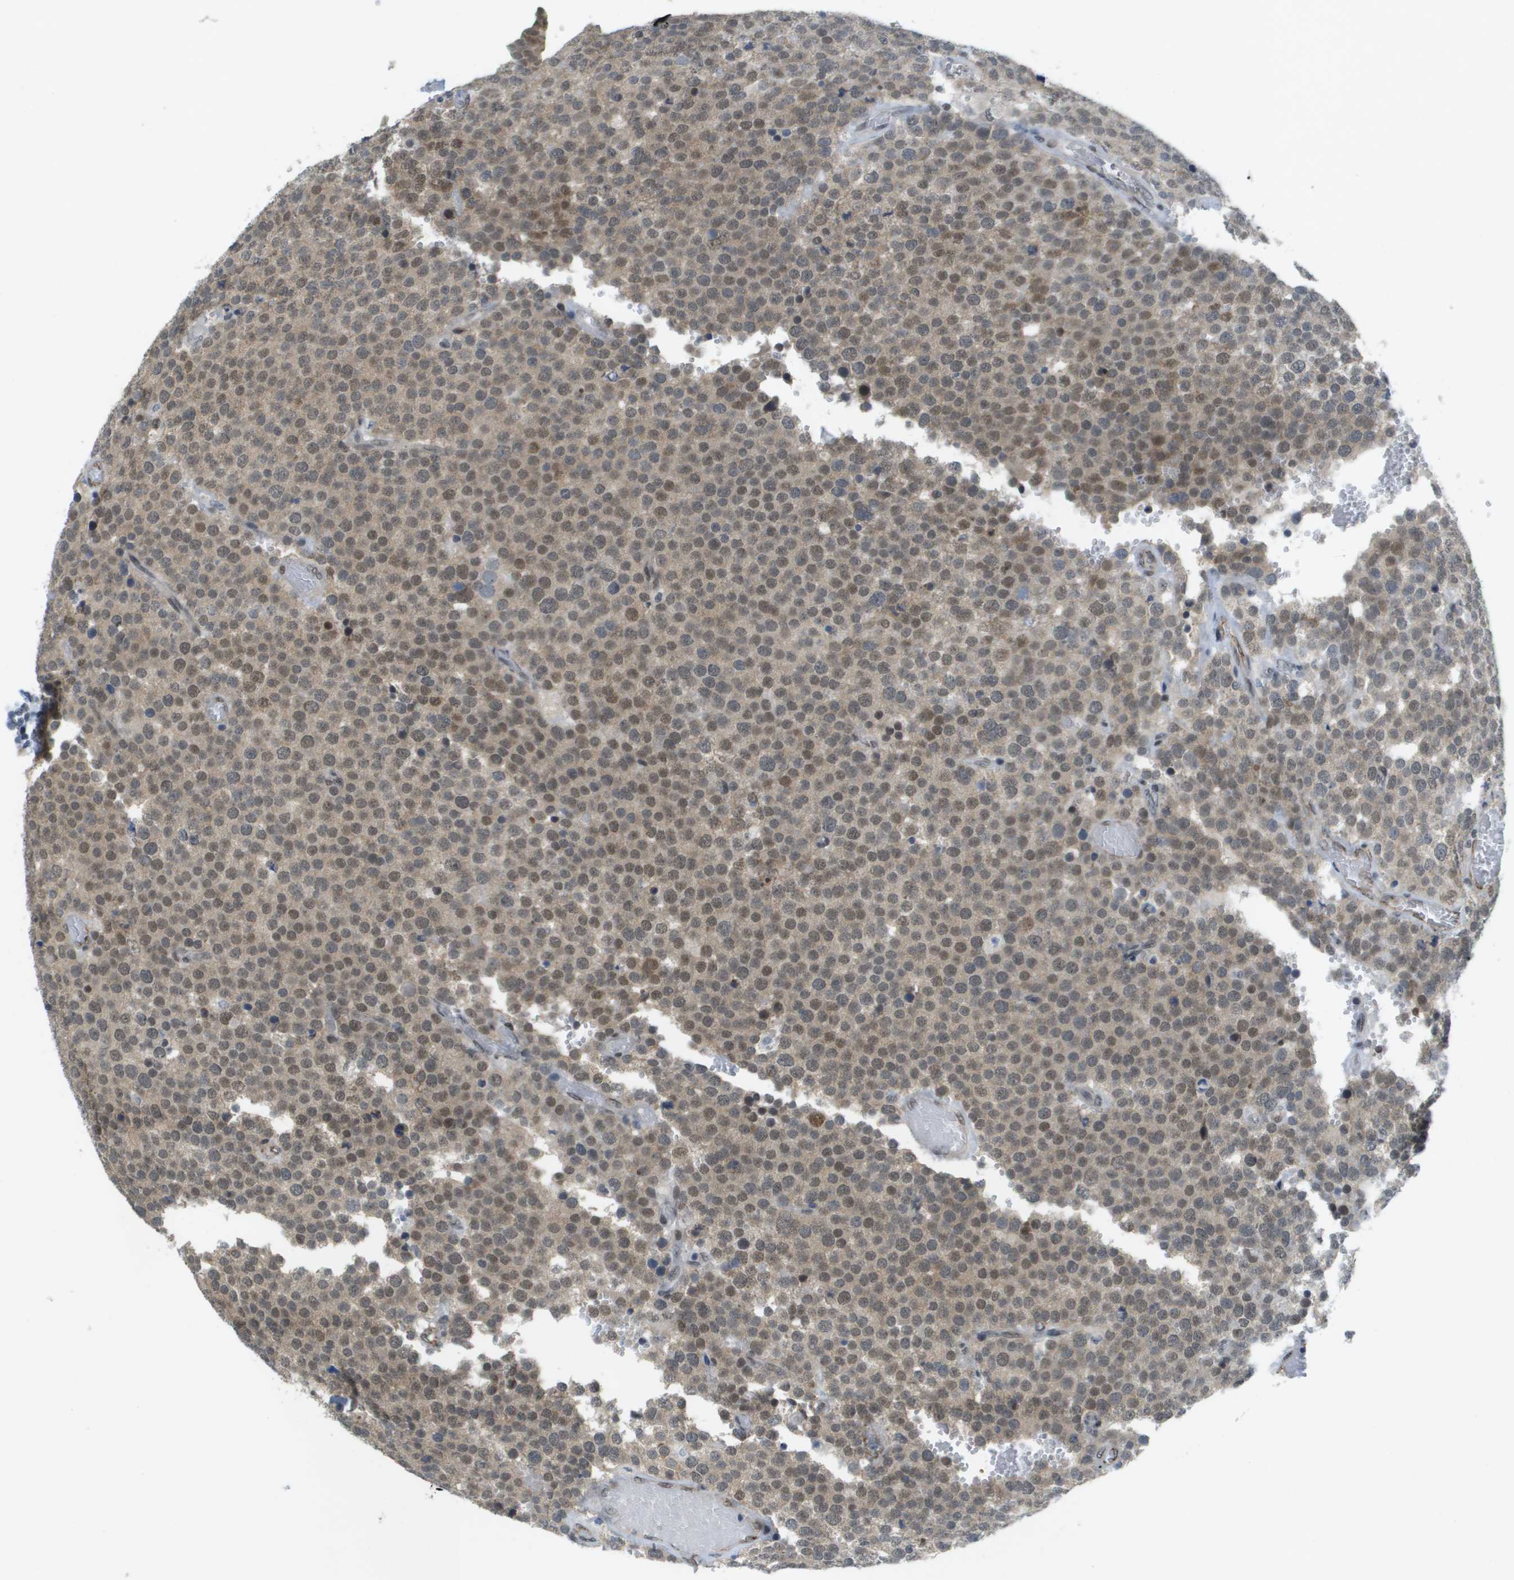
{"staining": {"intensity": "moderate", "quantity": ">75%", "location": "nuclear"}, "tissue": "testis cancer", "cell_type": "Tumor cells", "image_type": "cancer", "snomed": [{"axis": "morphology", "description": "Normal tissue, NOS"}, {"axis": "morphology", "description": "Seminoma, NOS"}, {"axis": "topography", "description": "Testis"}], "caption": "Protein expression analysis of testis cancer exhibits moderate nuclear positivity in approximately >75% of tumor cells. Nuclei are stained in blue.", "gene": "ARID1B", "patient": {"sex": "male", "age": 71}}